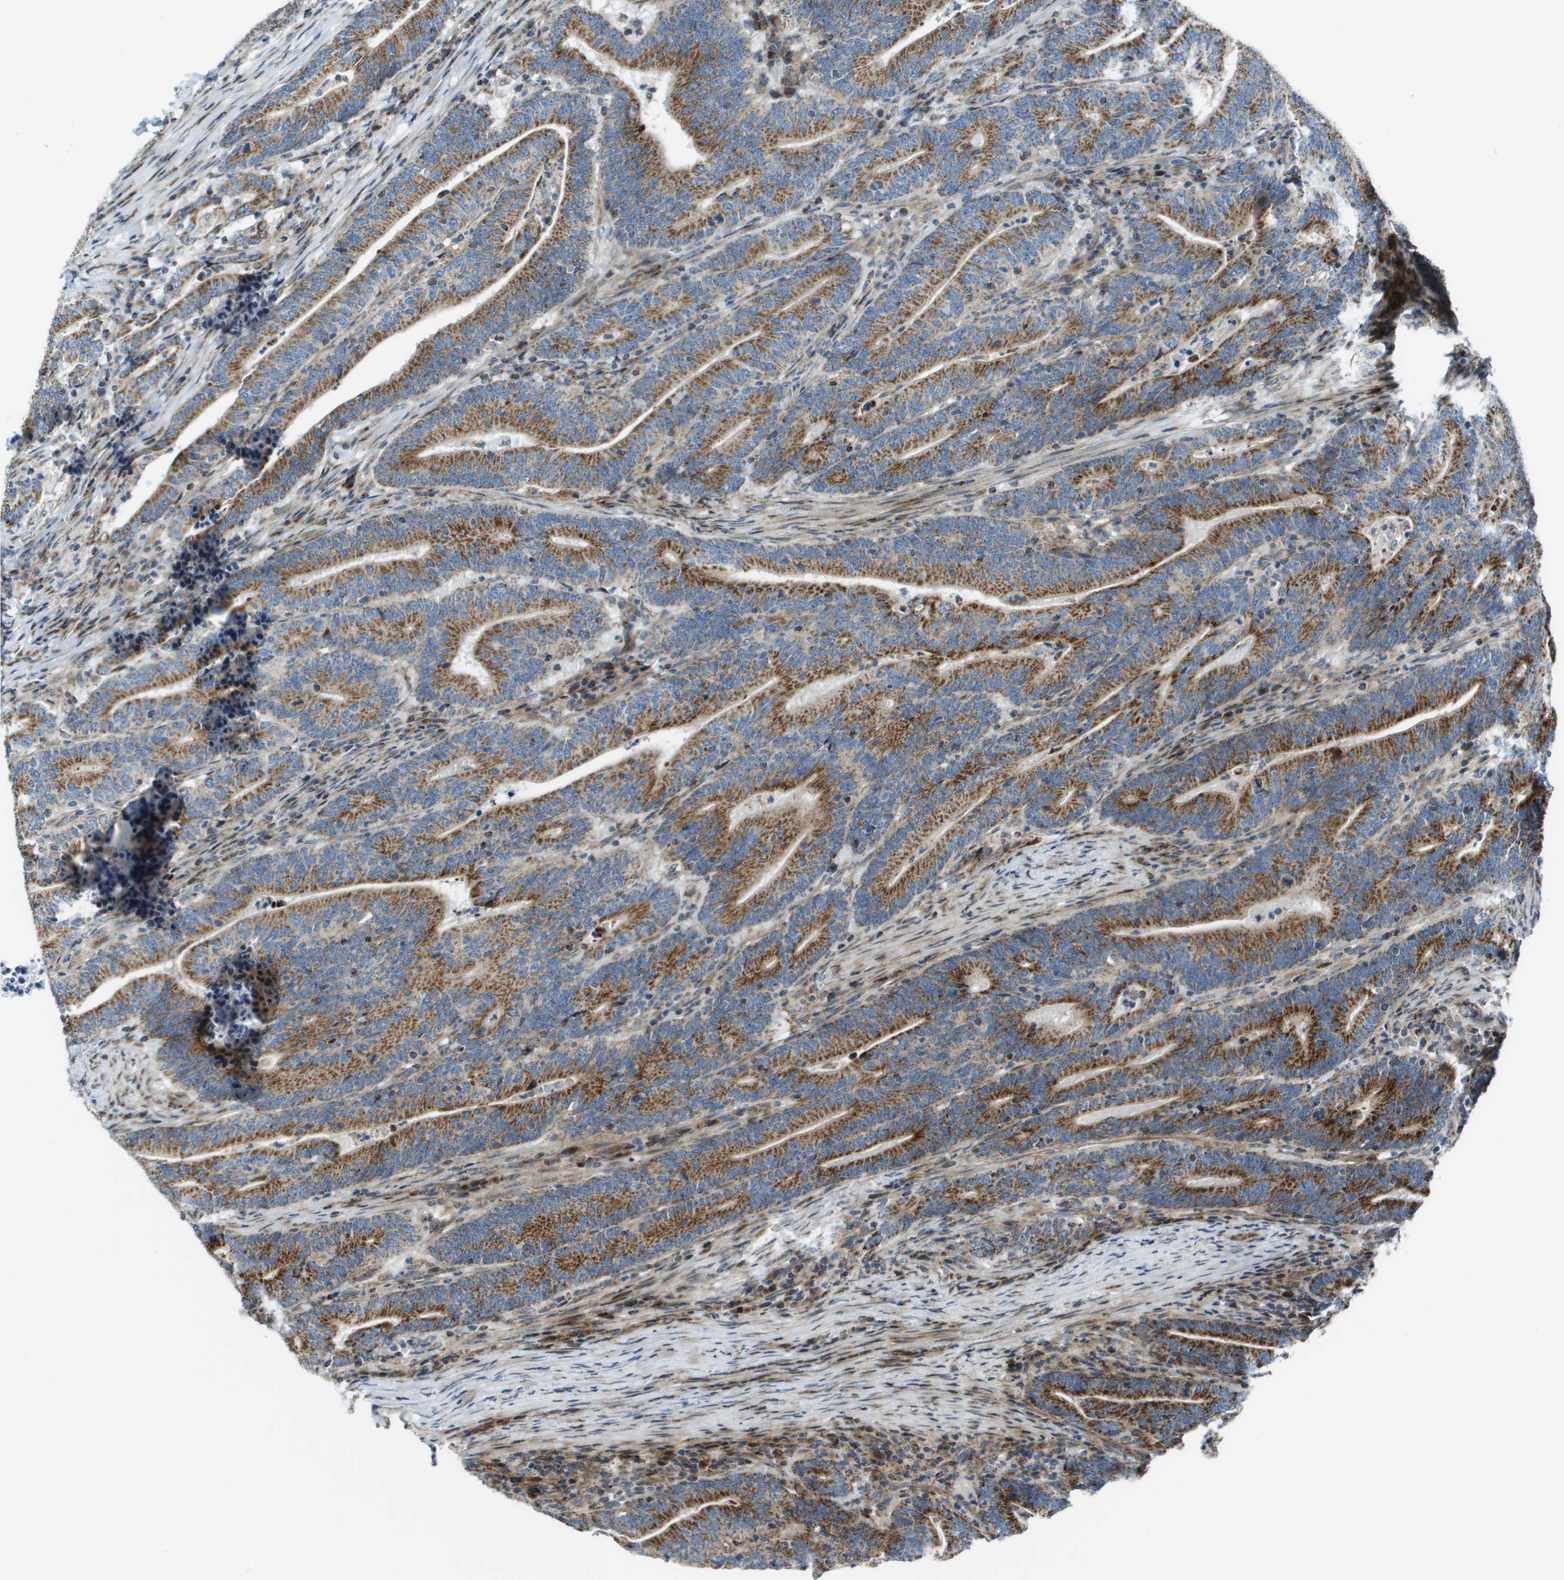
{"staining": {"intensity": "strong", "quantity": ">75%", "location": "cytoplasmic/membranous"}, "tissue": "colorectal cancer", "cell_type": "Tumor cells", "image_type": "cancer", "snomed": [{"axis": "morphology", "description": "Adenocarcinoma, NOS"}, {"axis": "topography", "description": "Colon"}], "caption": "This micrograph reveals immunohistochemistry staining of human colorectal adenocarcinoma, with high strong cytoplasmic/membranous staining in approximately >75% of tumor cells.", "gene": "MGAT3", "patient": {"sex": "female", "age": 66}}